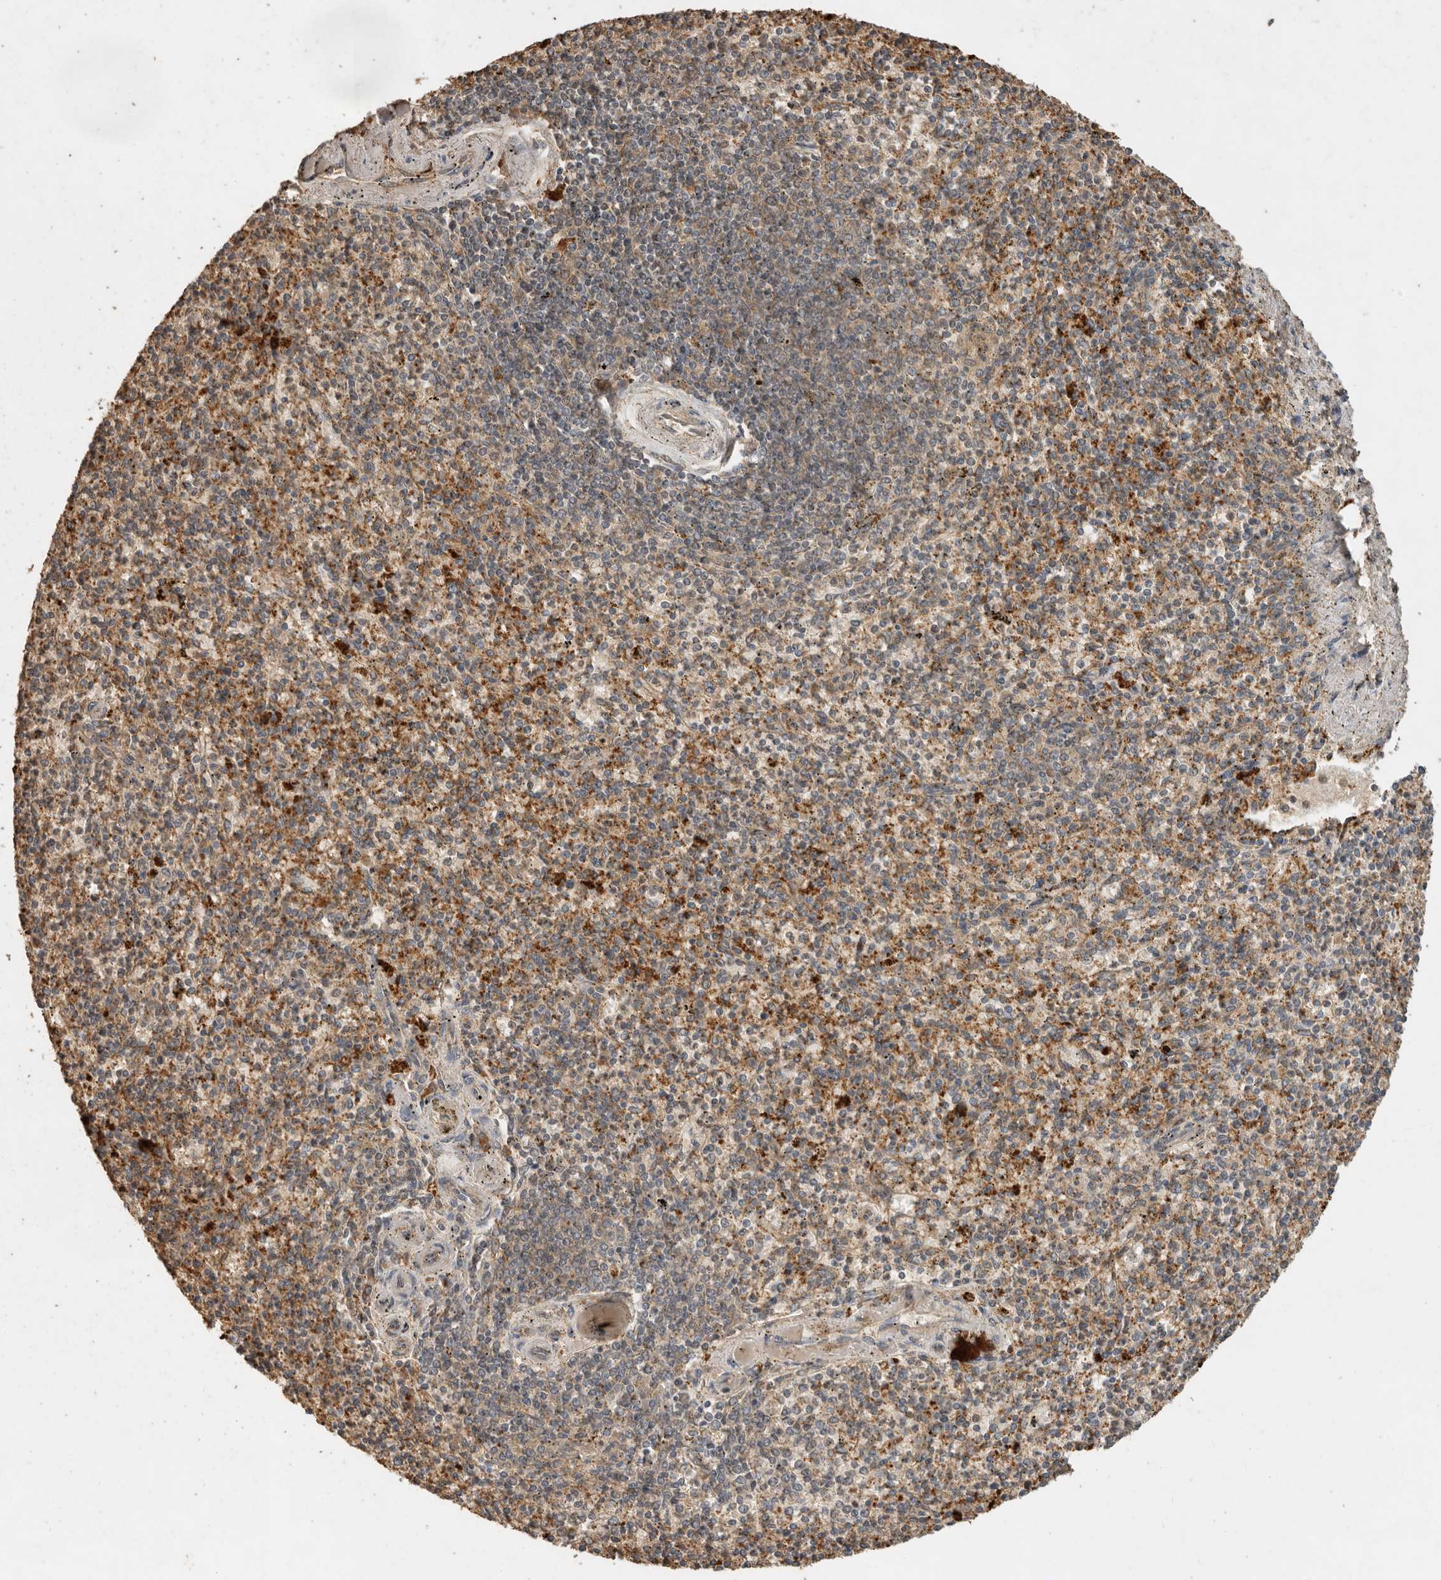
{"staining": {"intensity": "moderate", "quantity": "<25%", "location": "cytoplasmic/membranous"}, "tissue": "spleen", "cell_type": "Cells in red pulp", "image_type": "normal", "snomed": [{"axis": "morphology", "description": "Normal tissue, NOS"}, {"axis": "topography", "description": "Spleen"}], "caption": "Immunohistochemical staining of unremarkable human spleen displays low levels of moderate cytoplasmic/membranous expression in approximately <25% of cells in red pulp. The staining is performed using DAB brown chromogen to label protein expression. The nuclei are counter-stained blue using hematoxylin.", "gene": "CTF1", "patient": {"sex": "male", "age": 72}}